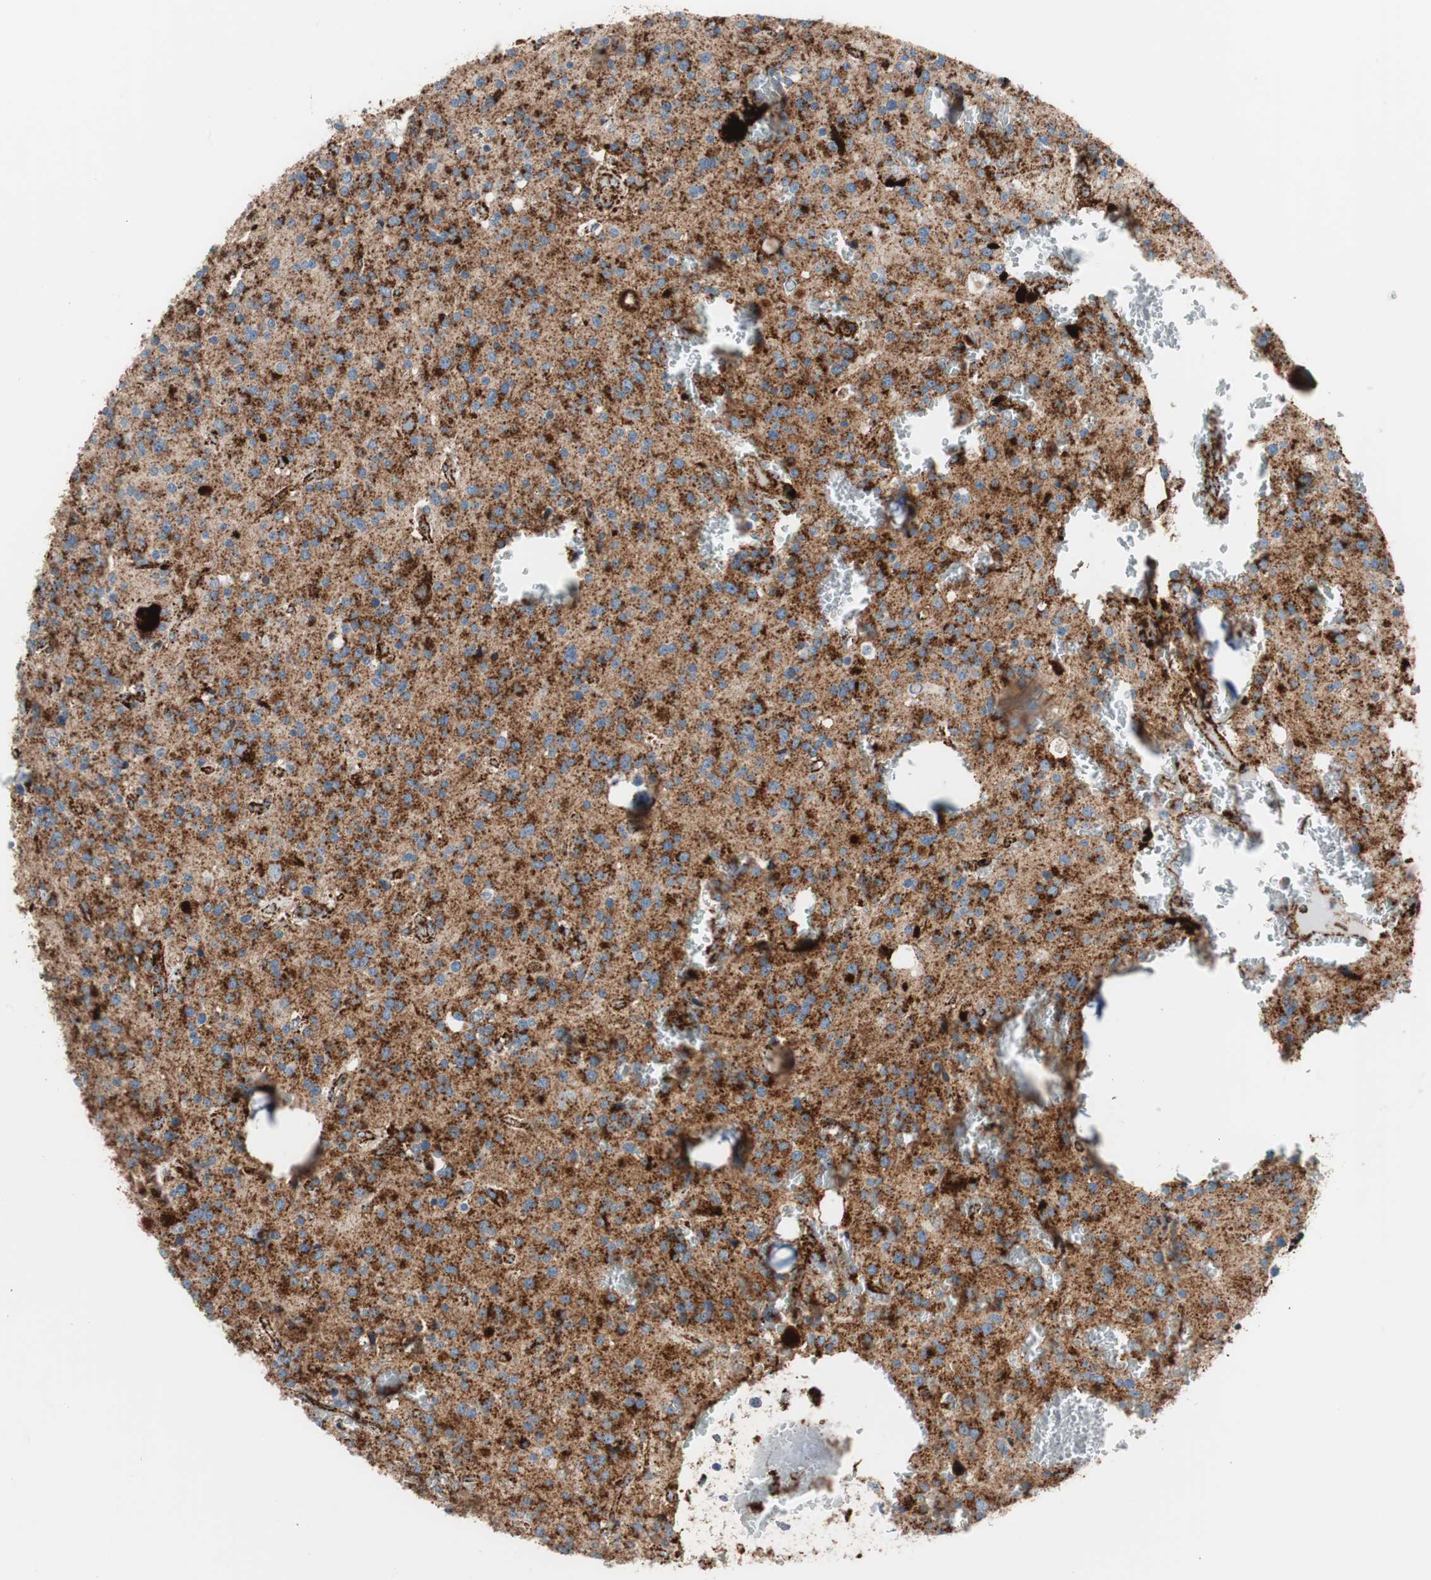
{"staining": {"intensity": "strong", "quantity": ">75%", "location": "cytoplasmic/membranous"}, "tissue": "glioma", "cell_type": "Tumor cells", "image_type": "cancer", "snomed": [{"axis": "morphology", "description": "Glioma, malignant, Low grade"}, {"axis": "topography", "description": "Brain"}], "caption": "This histopathology image reveals immunohistochemistry (IHC) staining of glioma, with high strong cytoplasmic/membranous staining in about >75% of tumor cells.", "gene": "LAMP1", "patient": {"sex": "male", "age": 58}}